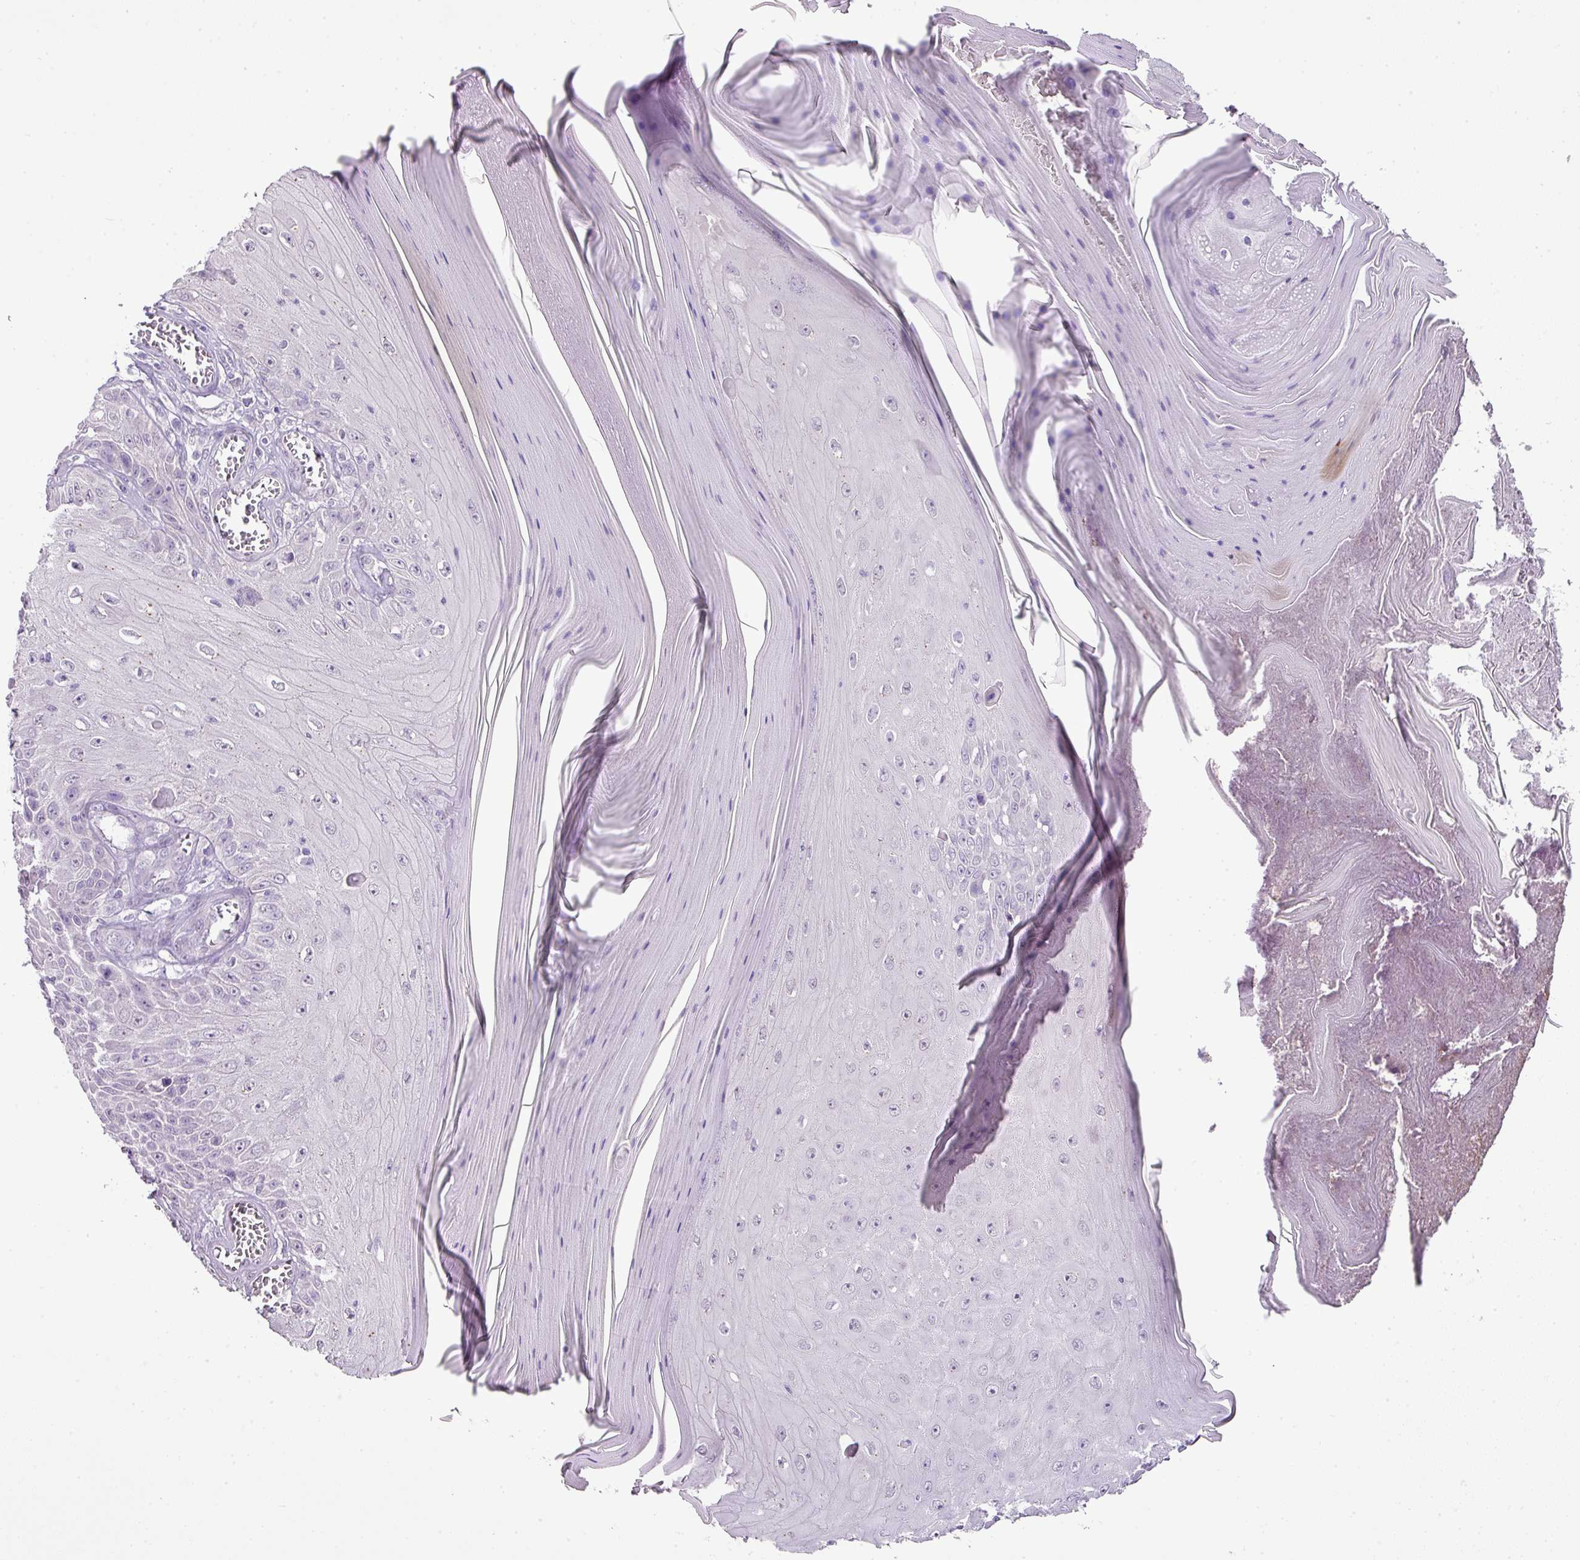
{"staining": {"intensity": "negative", "quantity": "none", "location": "none"}, "tissue": "skin cancer", "cell_type": "Tumor cells", "image_type": "cancer", "snomed": [{"axis": "morphology", "description": "Squamous cell carcinoma, NOS"}, {"axis": "topography", "description": "Skin"}], "caption": "Immunohistochemistry of human squamous cell carcinoma (skin) exhibits no expression in tumor cells.", "gene": "DIP2A", "patient": {"sex": "female", "age": 73}}